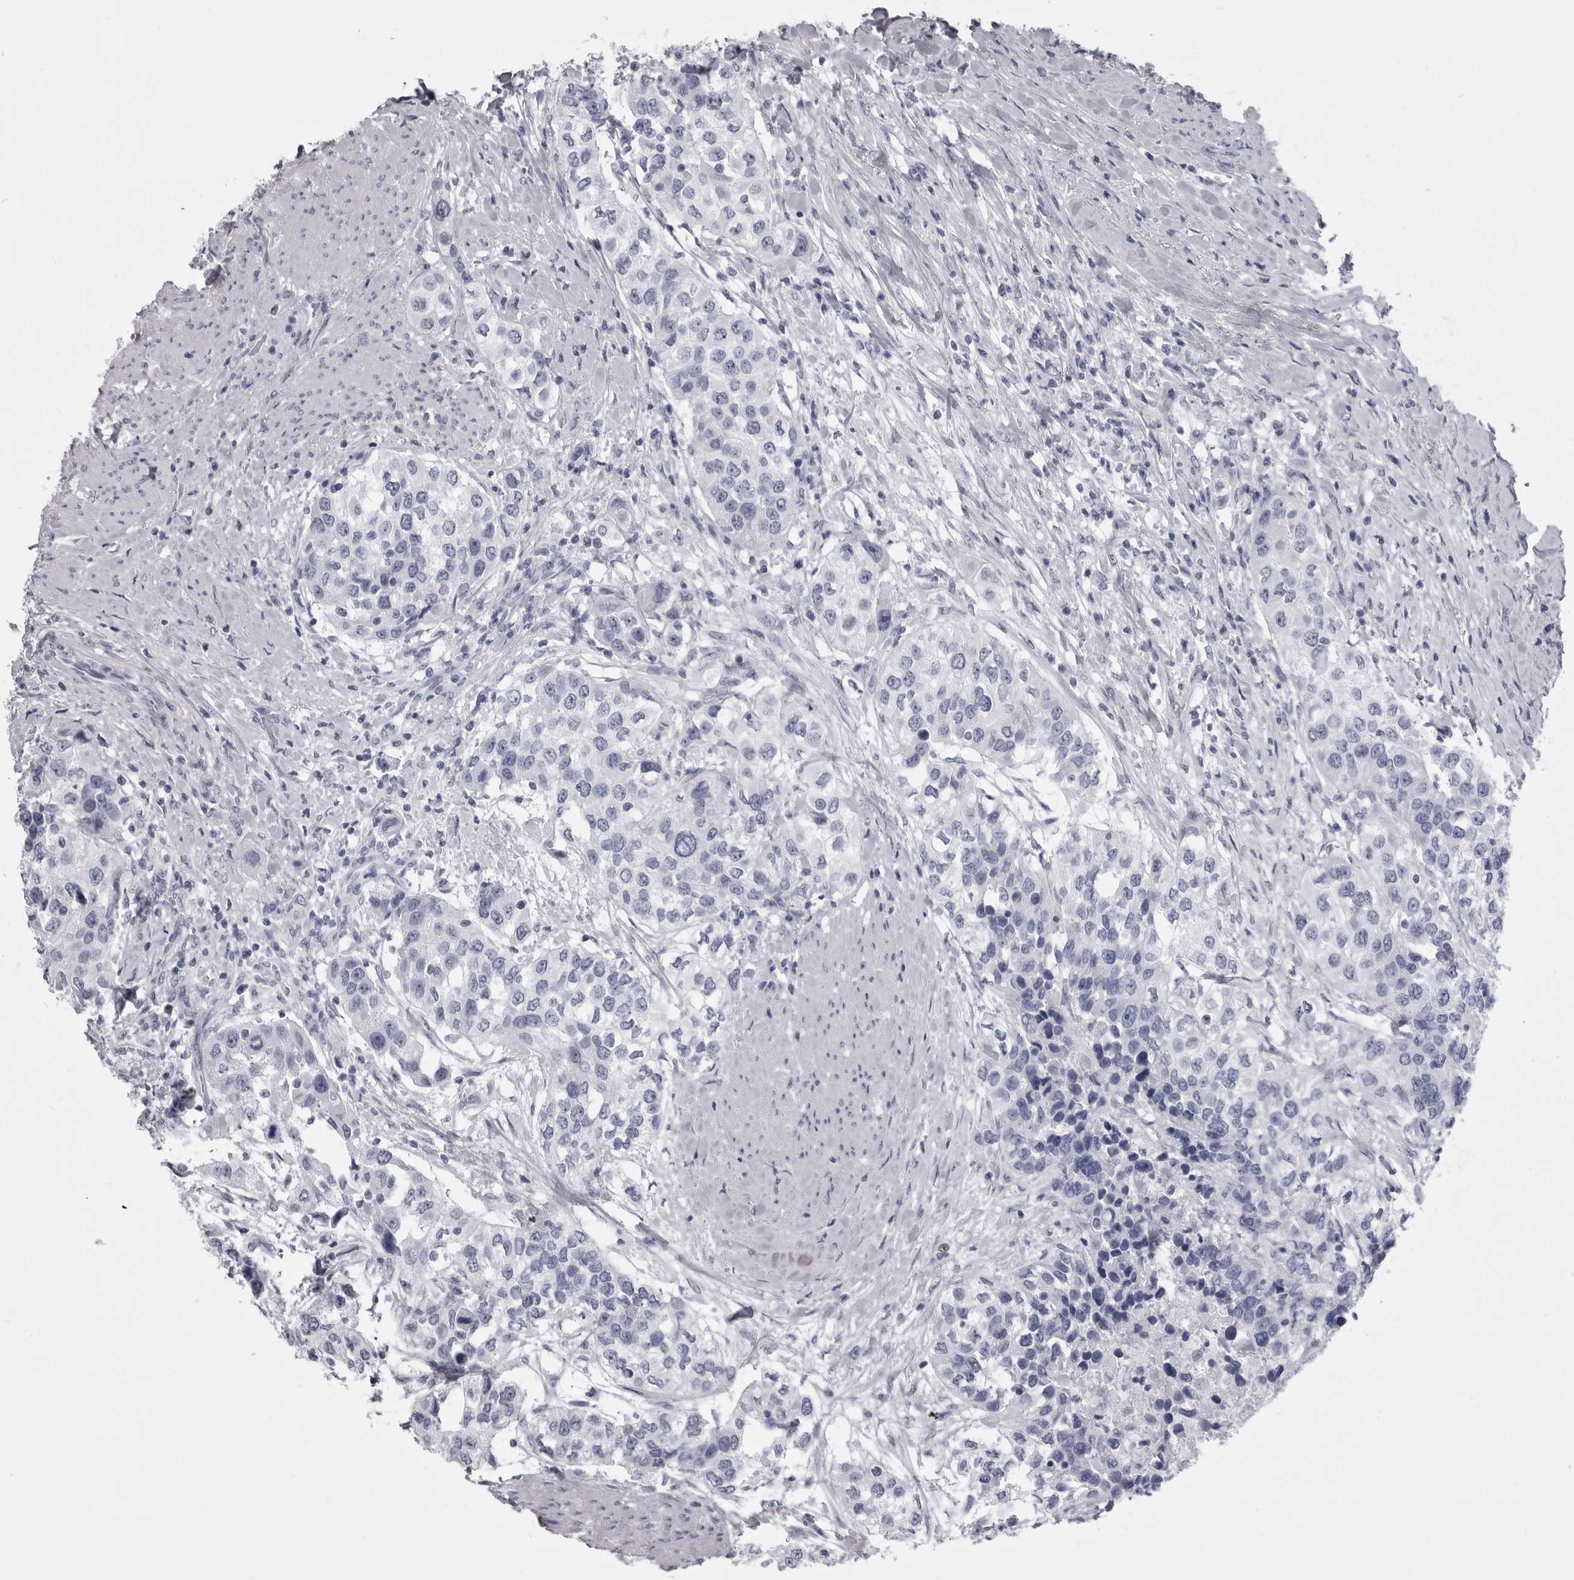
{"staining": {"intensity": "negative", "quantity": "none", "location": "none"}, "tissue": "urothelial cancer", "cell_type": "Tumor cells", "image_type": "cancer", "snomed": [{"axis": "morphology", "description": "Urothelial carcinoma, High grade"}, {"axis": "topography", "description": "Urinary bladder"}], "caption": "This is a histopathology image of IHC staining of urothelial cancer, which shows no staining in tumor cells.", "gene": "ANK2", "patient": {"sex": "female", "age": 80}}